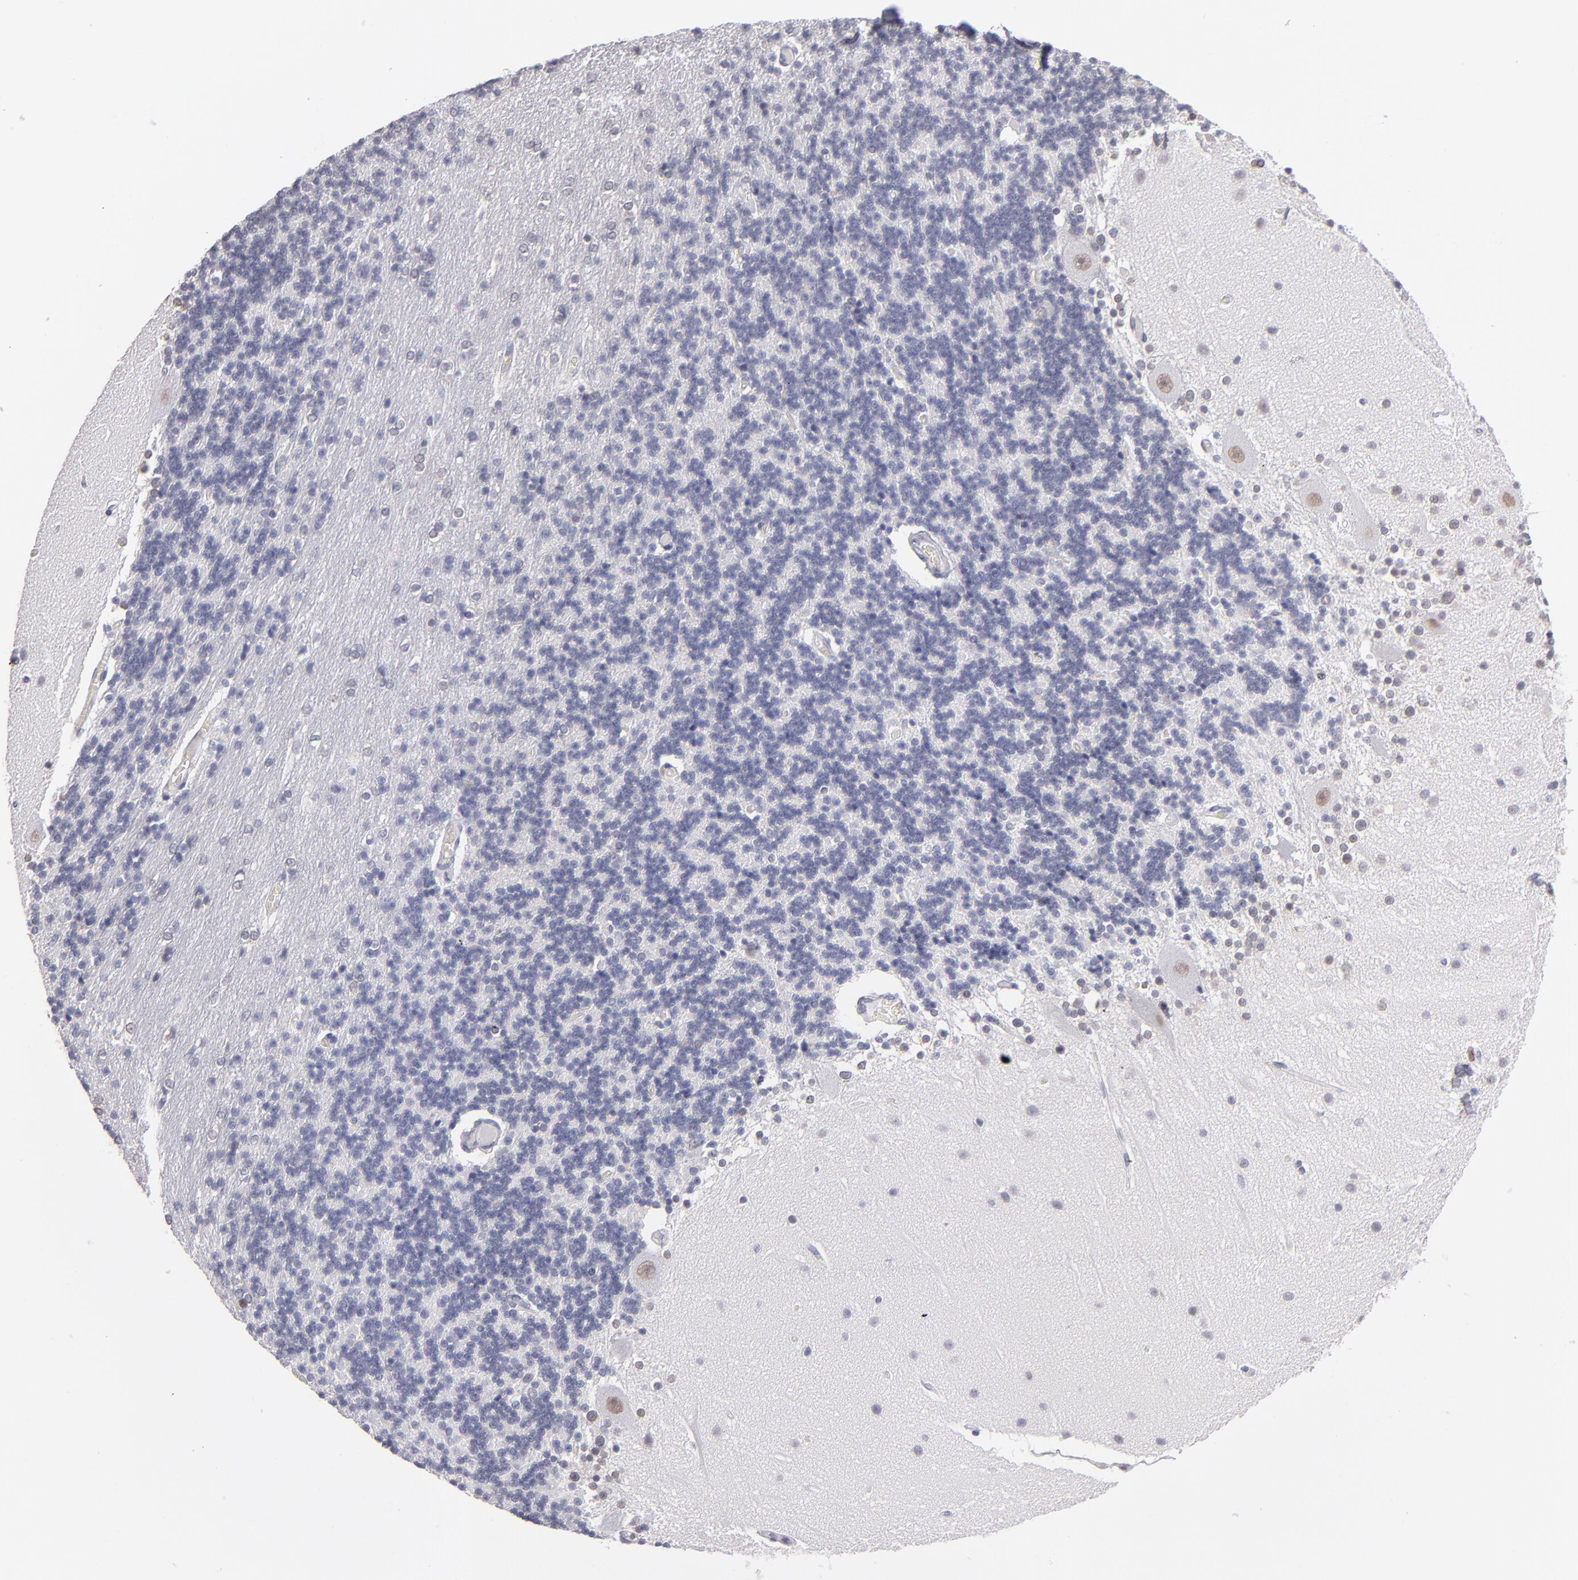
{"staining": {"intensity": "negative", "quantity": "none", "location": "none"}, "tissue": "cerebellum", "cell_type": "Cells in granular layer", "image_type": "normal", "snomed": [{"axis": "morphology", "description": "Normal tissue, NOS"}, {"axis": "topography", "description": "Cerebellum"}], "caption": "Immunohistochemical staining of normal cerebellum demonstrates no significant staining in cells in granular layer. (DAB (3,3'-diaminobenzidine) immunohistochemistry (IHC), high magnification).", "gene": "MGAM", "patient": {"sex": "female", "age": 54}}